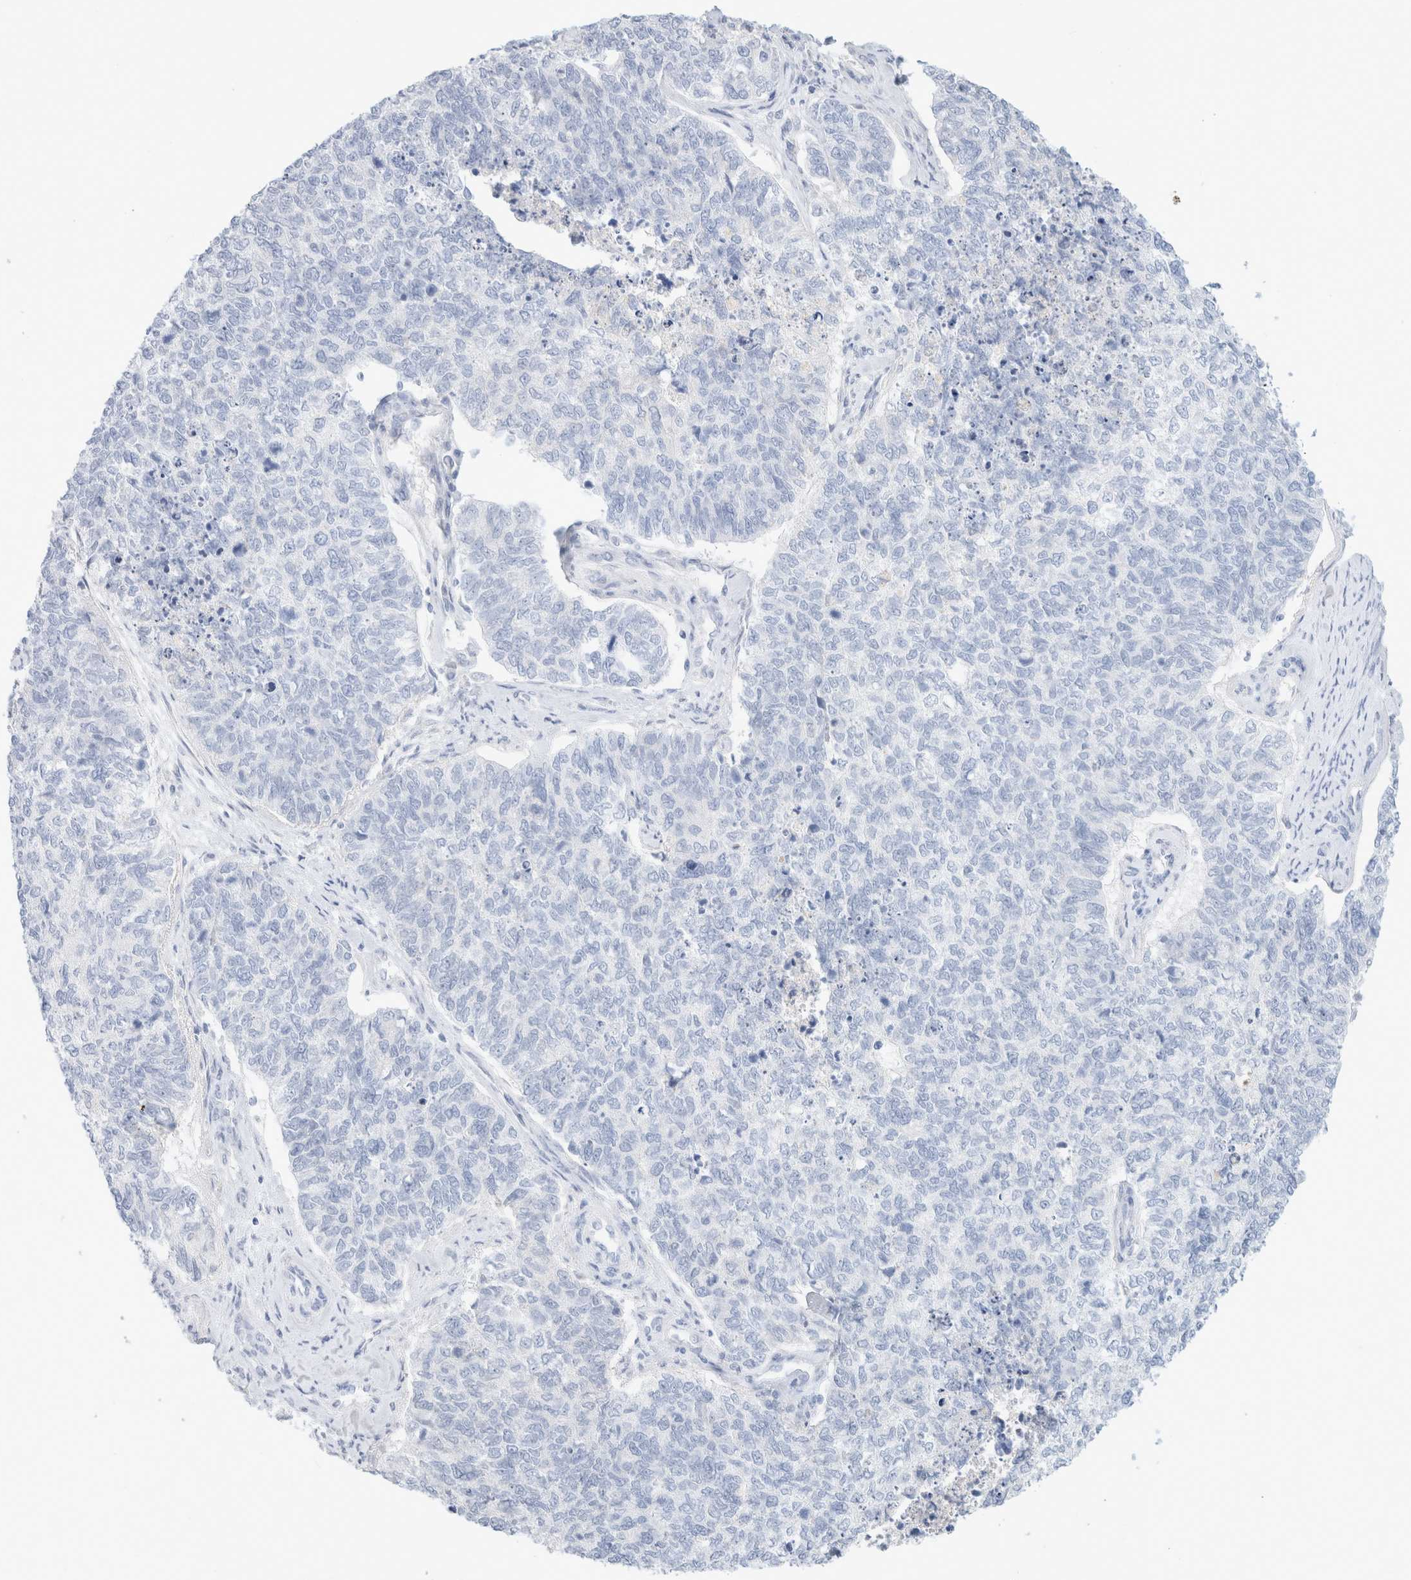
{"staining": {"intensity": "negative", "quantity": "none", "location": "none"}, "tissue": "cervical cancer", "cell_type": "Tumor cells", "image_type": "cancer", "snomed": [{"axis": "morphology", "description": "Squamous cell carcinoma, NOS"}, {"axis": "topography", "description": "Cervix"}], "caption": "Tumor cells show no significant positivity in cervical cancer (squamous cell carcinoma).", "gene": "CPQ", "patient": {"sex": "female", "age": 63}}